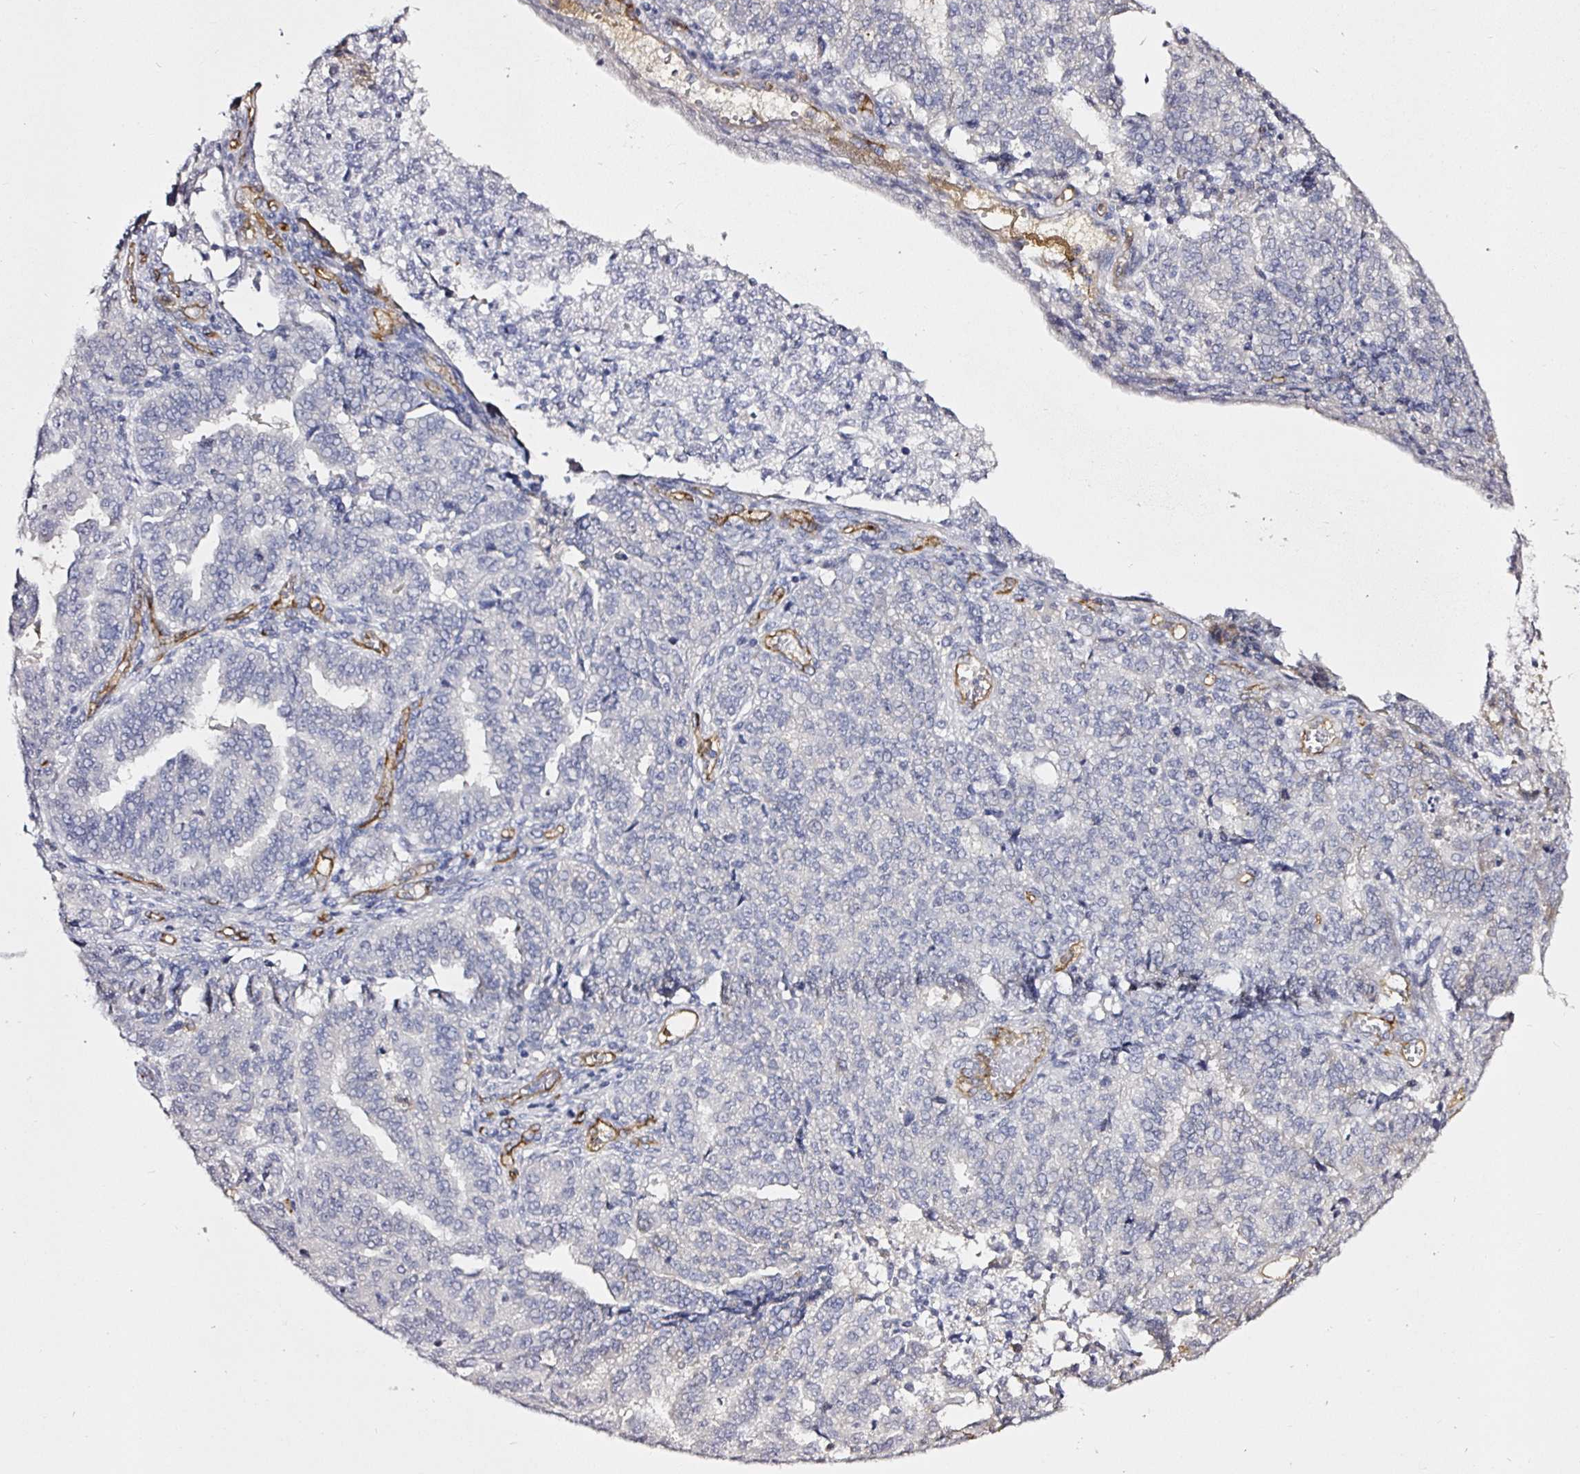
{"staining": {"intensity": "negative", "quantity": "none", "location": "none"}, "tissue": "endometrial cancer", "cell_type": "Tumor cells", "image_type": "cancer", "snomed": [{"axis": "morphology", "description": "Adenocarcinoma, NOS"}, {"axis": "topography", "description": "Endometrium"}], "caption": "Immunohistochemistry (IHC) of endometrial cancer (adenocarcinoma) exhibits no staining in tumor cells.", "gene": "ACSBG2", "patient": {"sex": "female", "age": 50}}